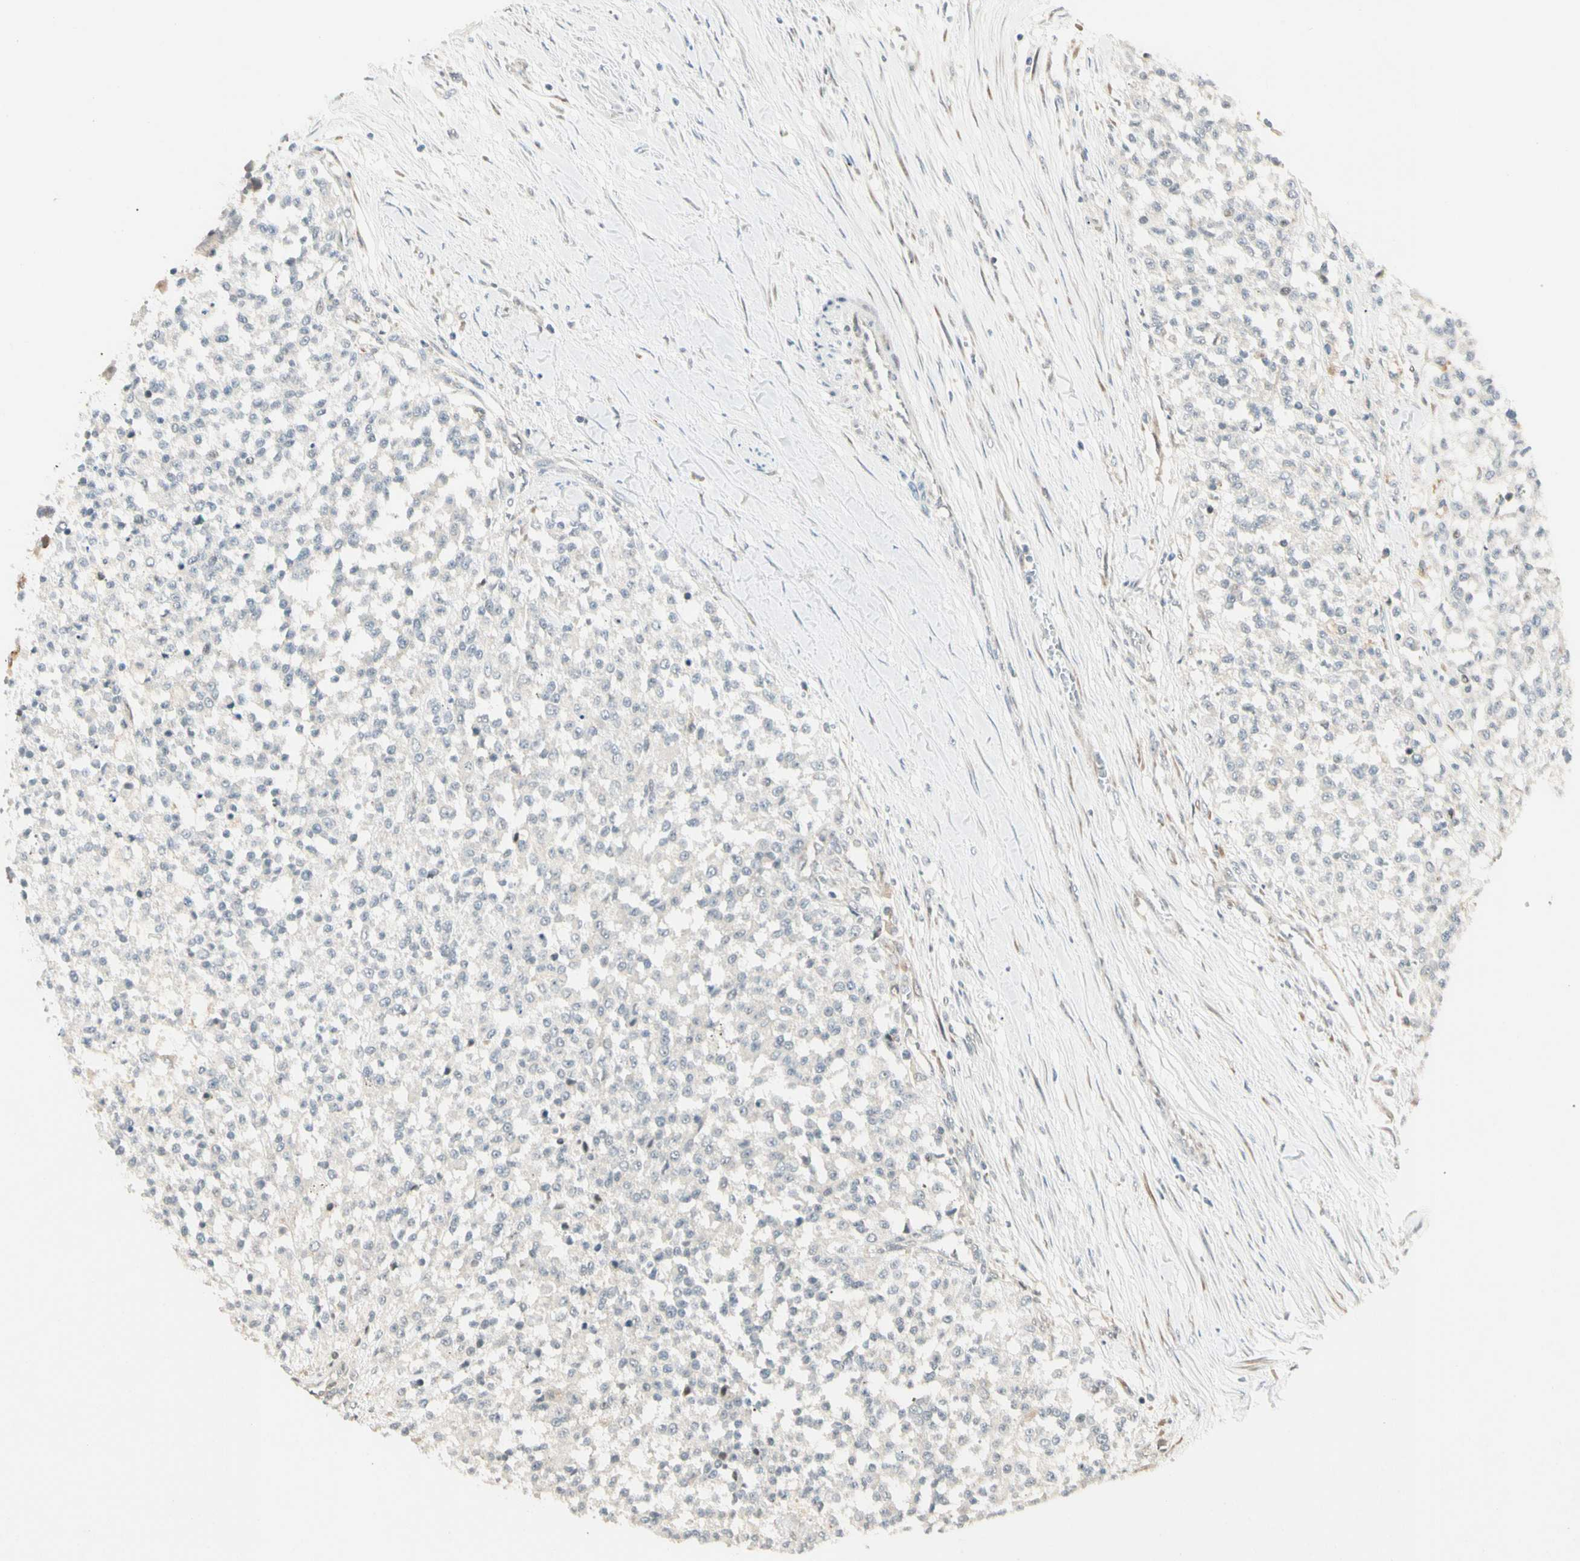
{"staining": {"intensity": "negative", "quantity": "none", "location": "none"}, "tissue": "testis cancer", "cell_type": "Tumor cells", "image_type": "cancer", "snomed": [{"axis": "morphology", "description": "Seminoma, NOS"}, {"axis": "topography", "description": "Testis"}], "caption": "Tumor cells show no significant protein expression in seminoma (testis). (DAB (3,3'-diaminobenzidine) immunohistochemistry (IHC) visualized using brightfield microscopy, high magnification).", "gene": "FNDC3B", "patient": {"sex": "male", "age": 59}}